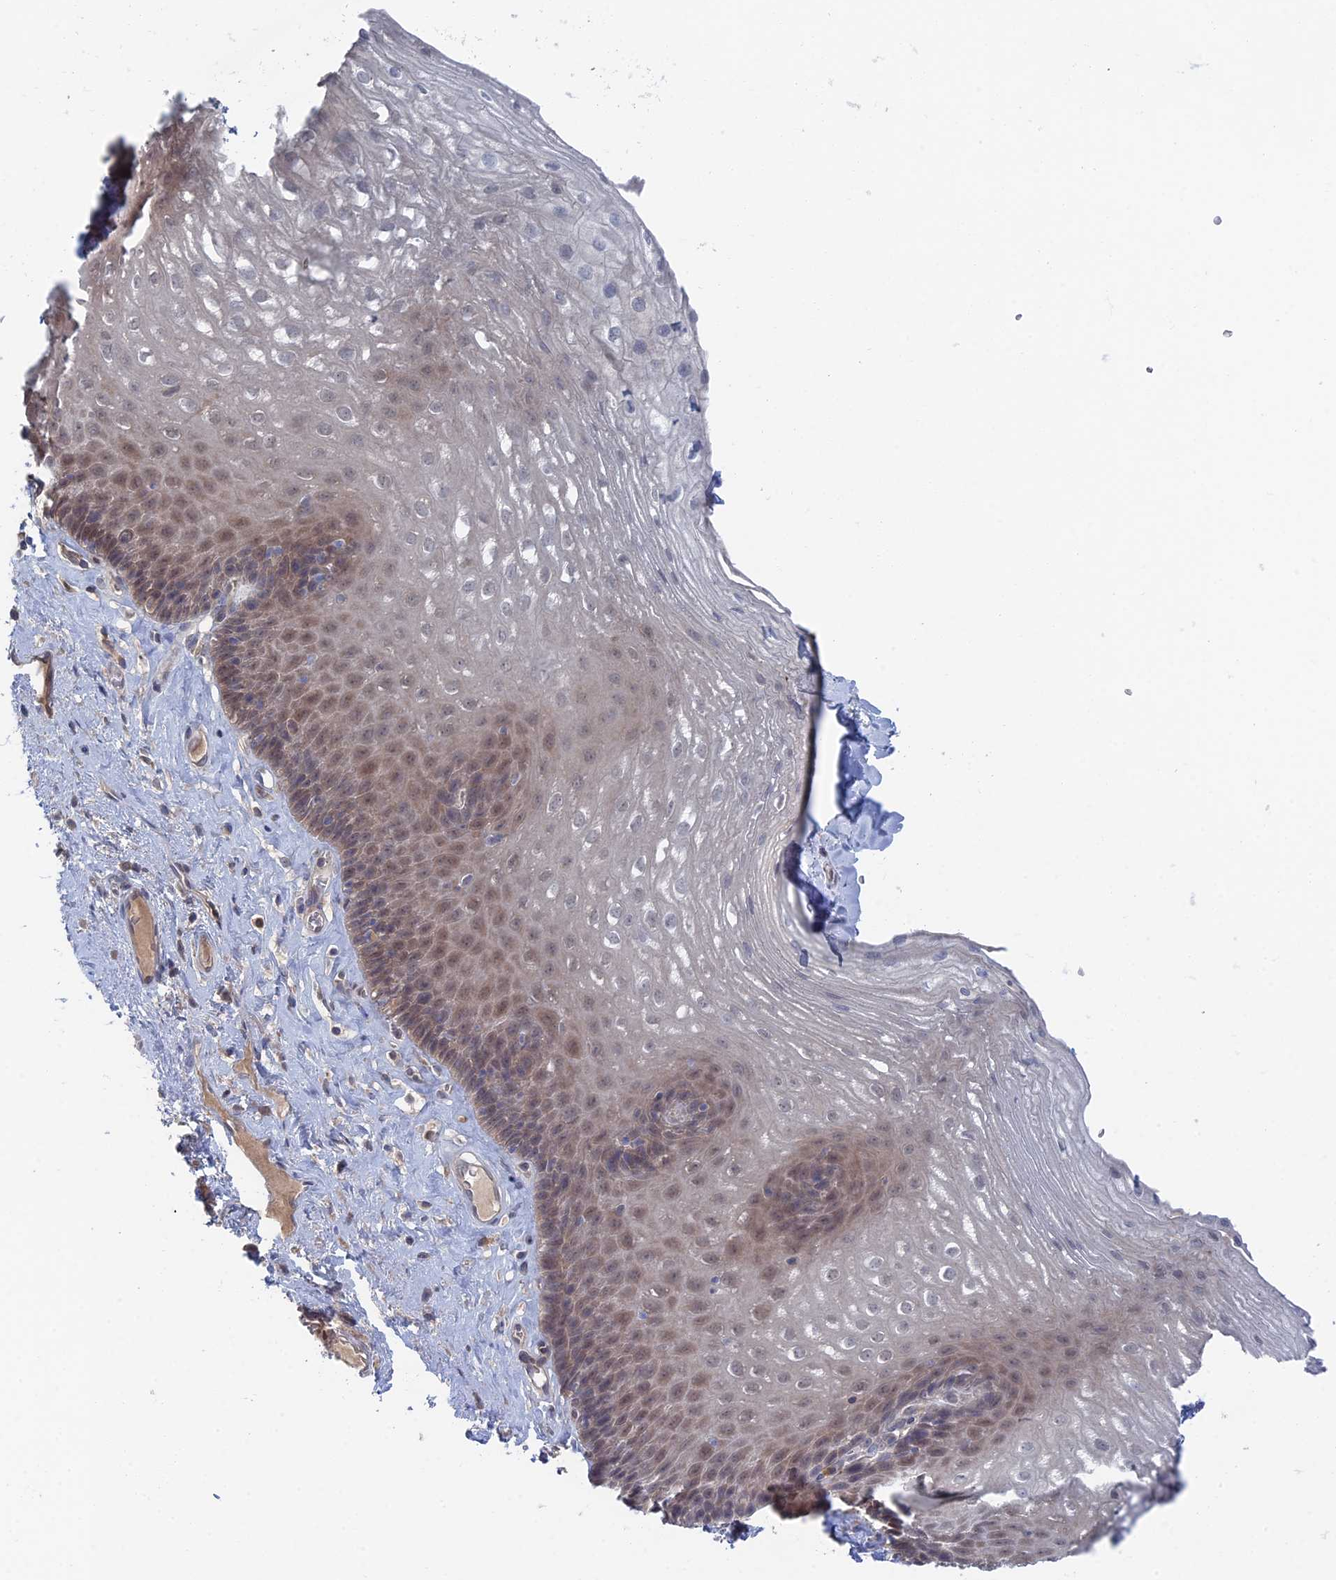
{"staining": {"intensity": "weak", "quantity": "25%-75%", "location": "nuclear"}, "tissue": "esophagus", "cell_type": "Squamous epithelial cells", "image_type": "normal", "snomed": [{"axis": "morphology", "description": "Normal tissue, NOS"}, {"axis": "topography", "description": "Esophagus"}], "caption": "Immunohistochemistry (IHC) photomicrograph of unremarkable esophagus: human esophagus stained using IHC shows low levels of weak protein expression localized specifically in the nuclear of squamous epithelial cells, appearing as a nuclear brown color.", "gene": "IRGQ", "patient": {"sex": "female", "age": 66}}